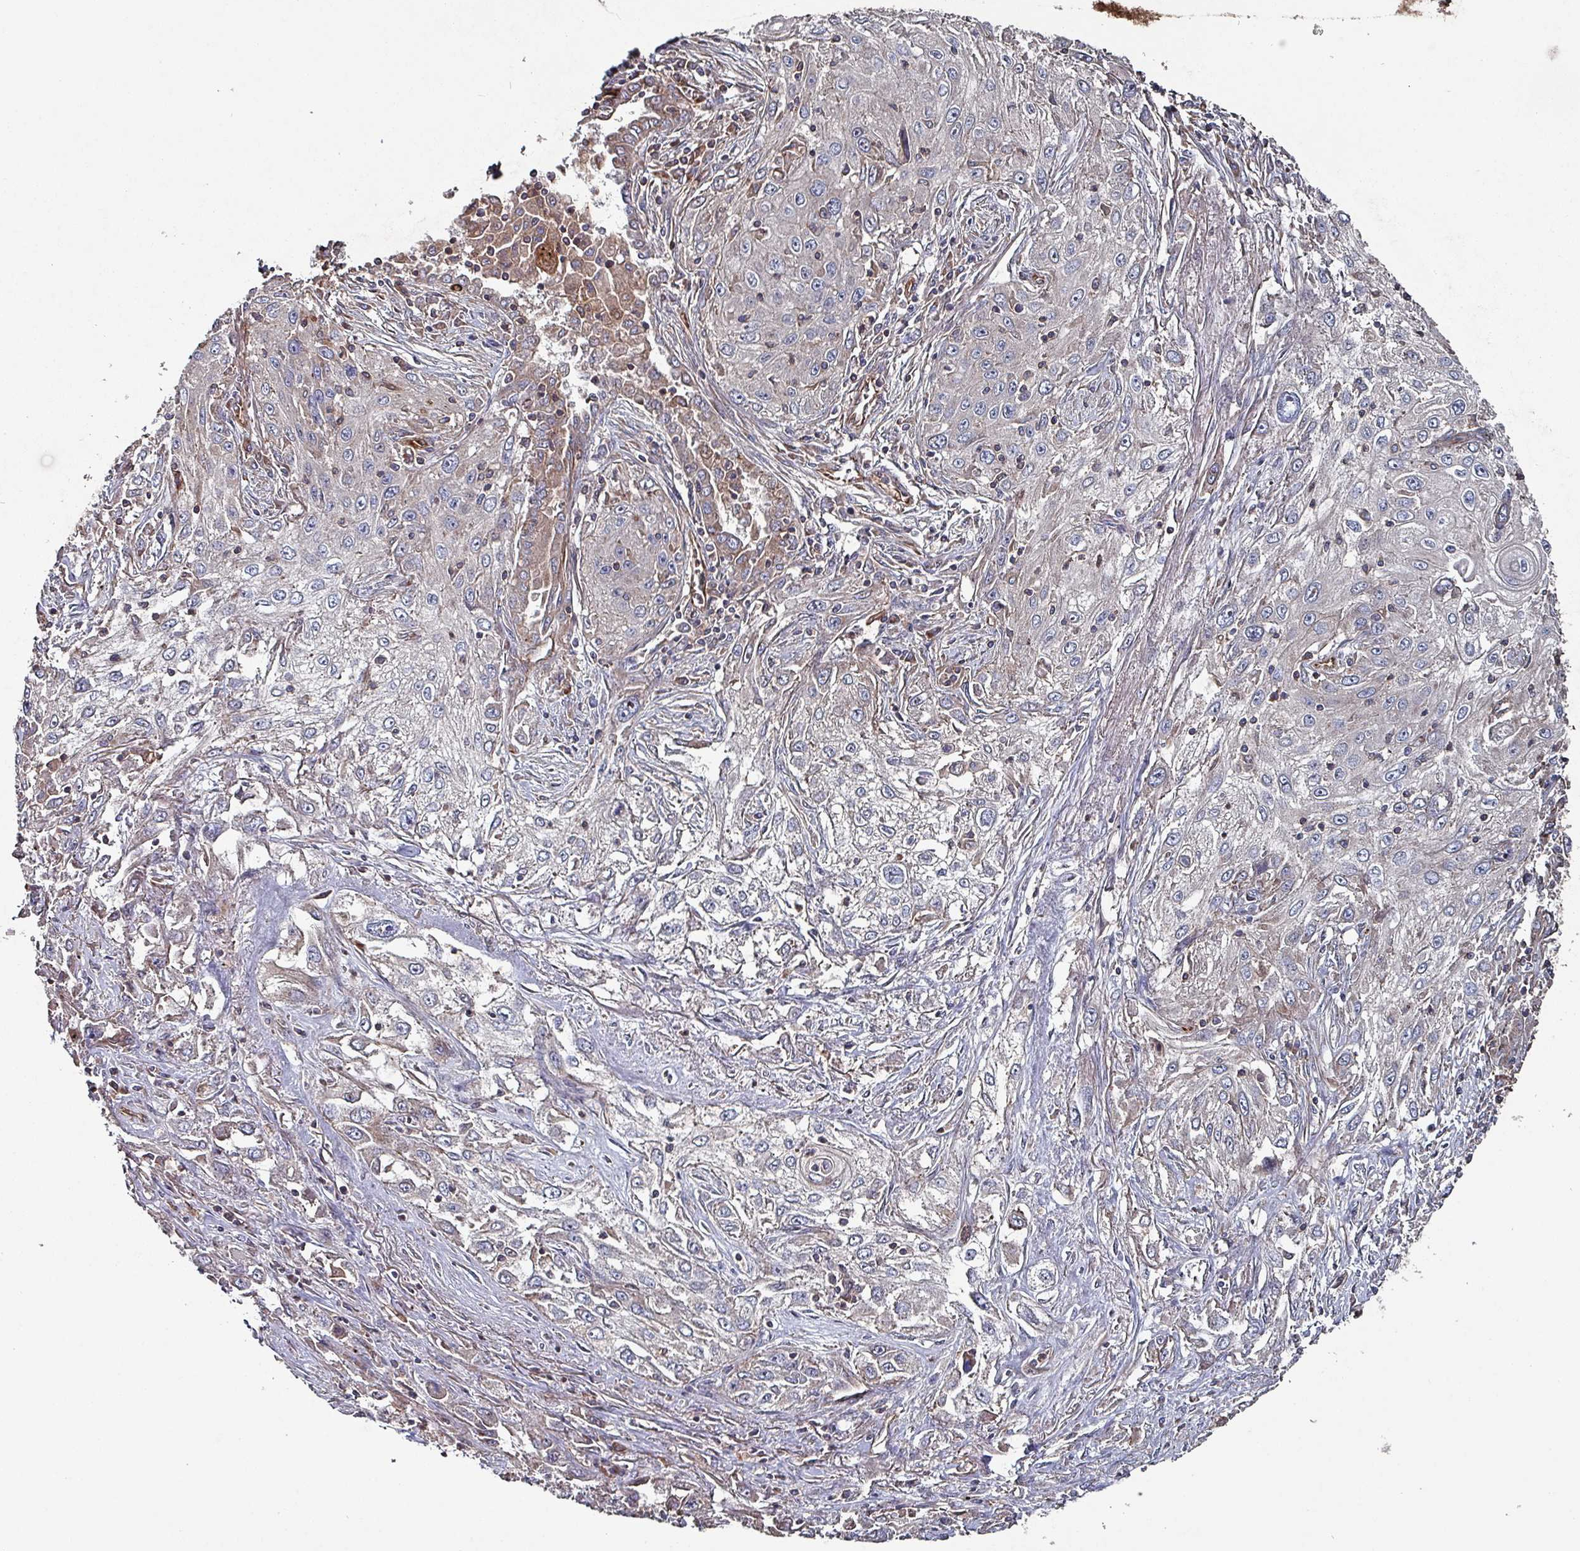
{"staining": {"intensity": "weak", "quantity": "<25%", "location": "cytoplasmic/membranous"}, "tissue": "lung cancer", "cell_type": "Tumor cells", "image_type": "cancer", "snomed": [{"axis": "morphology", "description": "Squamous cell carcinoma, NOS"}, {"axis": "topography", "description": "Lung"}], "caption": "Immunohistochemistry micrograph of human lung cancer stained for a protein (brown), which shows no staining in tumor cells. The staining is performed using DAB (3,3'-diaminobenzidine) brown chromogen with nuclei counter-stained in using hematoxylin.", "gene": "ANO10", "patient": {"sex": "female", "age": 69}}